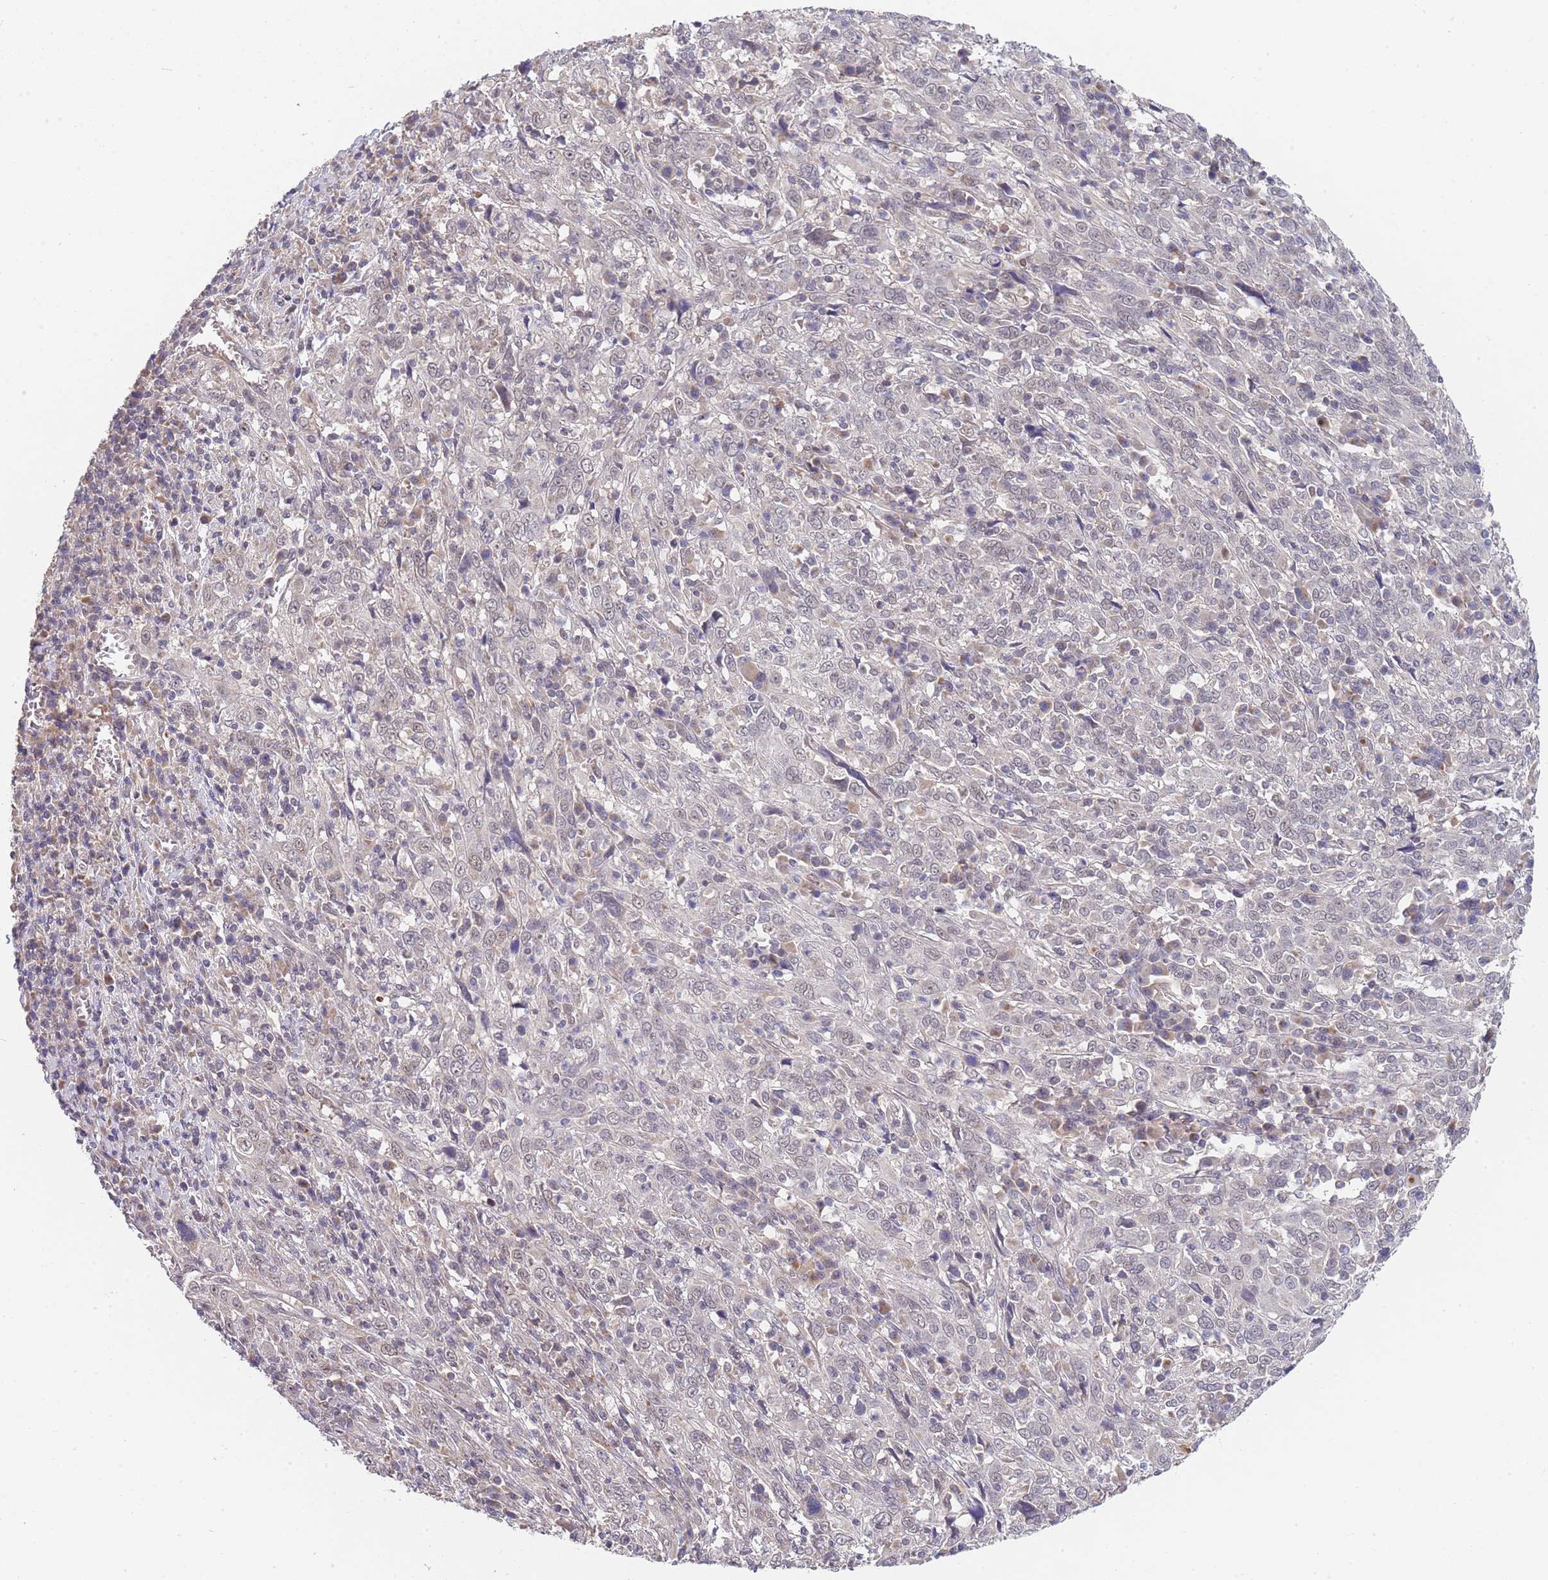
{"staining": {"intensity": "moderate", "quantity": "<25%", "location": "cytoplasmic/membranous"}, "tissue": "cervical cancer", "cell_type": "Tumor cells", "image_type": "cancer", "snomed": [{"axis": "morphology", "description": "Squamous cell carcinoma, NOS"}, {"axis": "topography", "description": "Cervix"}], "caption": "Immunohistochemical staining of cervical cancer (squamous cell carcinoma) shows moderate cytoplasmic/membranous protein positivity in approximately <25% of tumor cells.", "gene": "B4GALT4", "patient": {"sex": "female", "age": 46}}